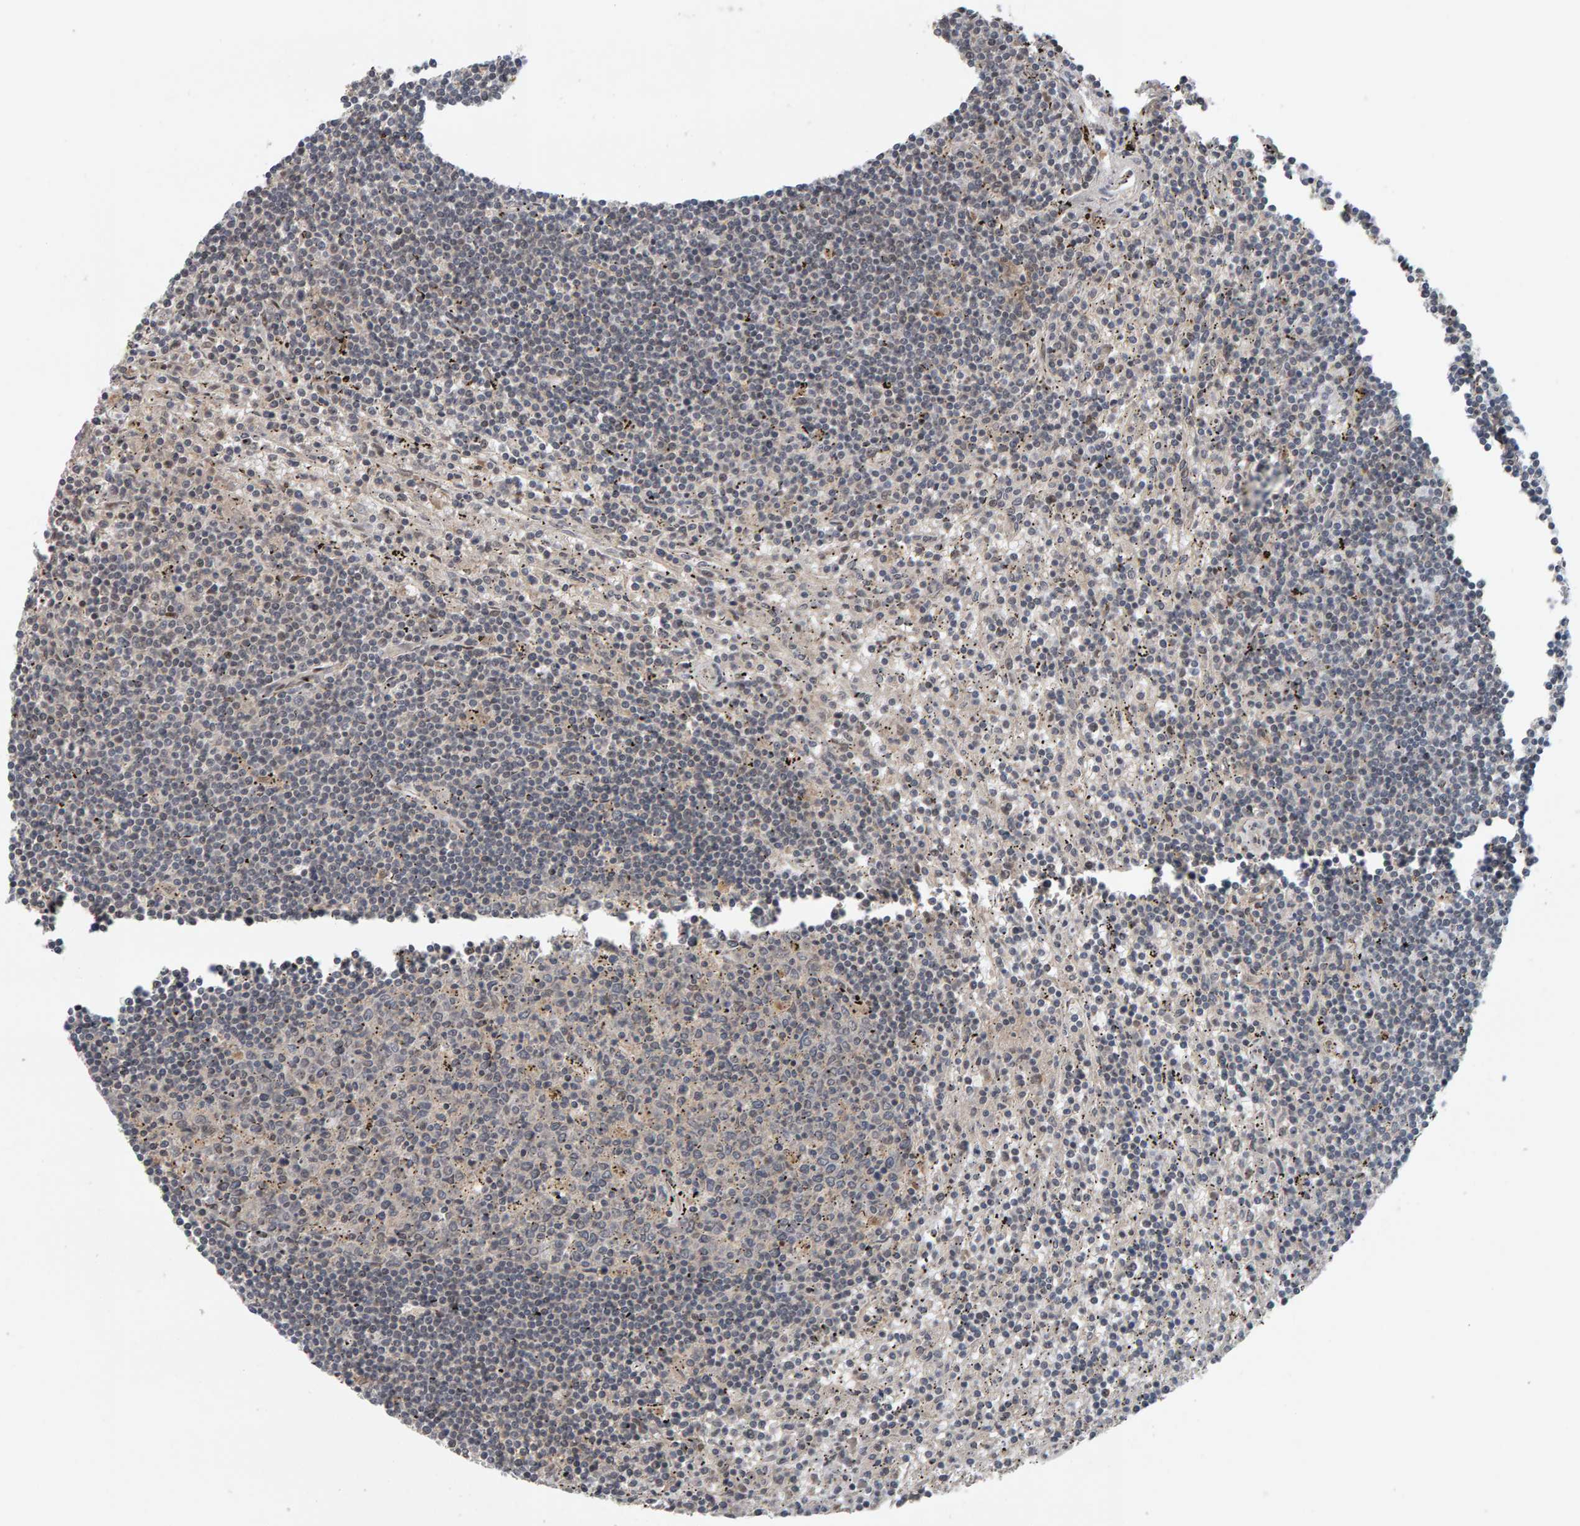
{"staining": {"intensity": "negative", "quantity": "none", "location": "none"}, "tissue": "lymphoma", "cell_type": "Tumor cells", "image_type": "cancer", "snomed": [{"axis": "morphology", "description": "Malignant lymphoma, non-Hodgkin's type, Low grade"}, {"axis": "topography", "description": "Spleen"}], "caption": "DAB (3,3'-diaminobenzidine) immunohistochemical staining of human low-grade malignant lymphoma, non-Hodgkin's type displays no significant positivity in tumor cells. (Stains: DAB (3,3'-diaminobenzidine) immunohistochemistry (IHC) with hematoxylin counter stain, Microscopy: brightfield microscopy at high magnification).", "gene": "COASY", "patient": {"sex": "male", "age": 76}}